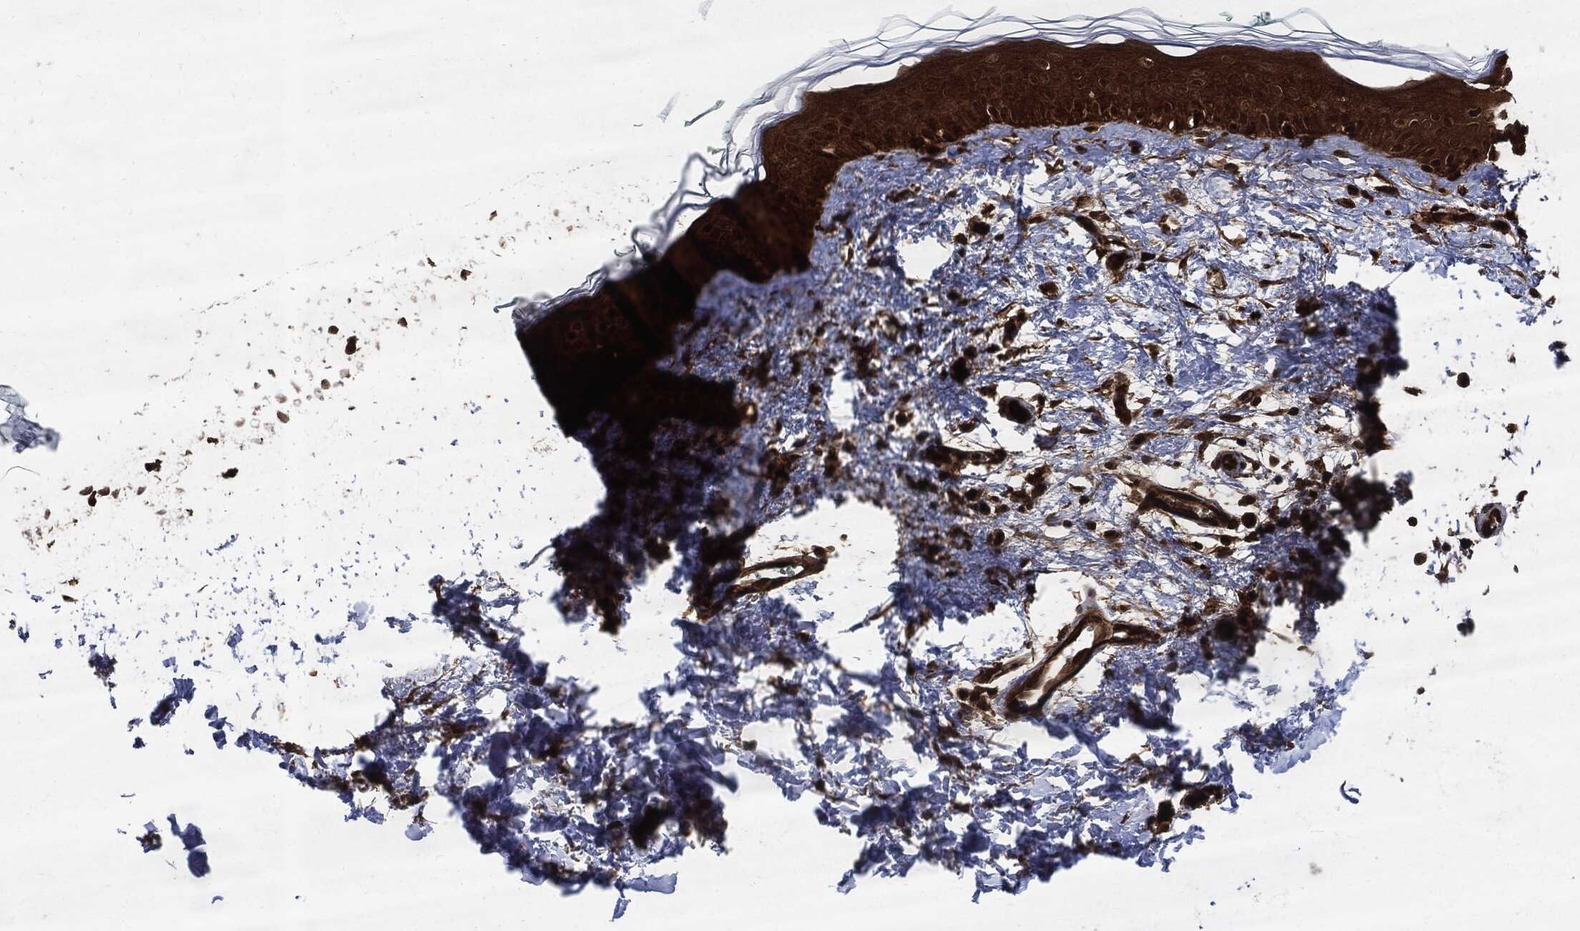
{"staining": {"intensity": "strong", "quantity": "25%-75%", "location": "cytoplasmic/membranous,nuclear"}, "tissue": "skin", "cell_type": "Fibroblasts", "image_type": "normal", "snomed": [{"axis": "morphology", "description": "Normal tissue, NOS"}, {"axis": "morphology", "description": "Basal cell carcinoma"}, {"axis": "topography", "description": "Skin"}], "caption": "Skin stained for a protein (brown) displays strong cytoplasmic/membranous,nuclear positive expression in approximately 25%-75% of fibroblasts.", "gene": "YWHAB", "patient": {"sex": "male", "age": 33}}